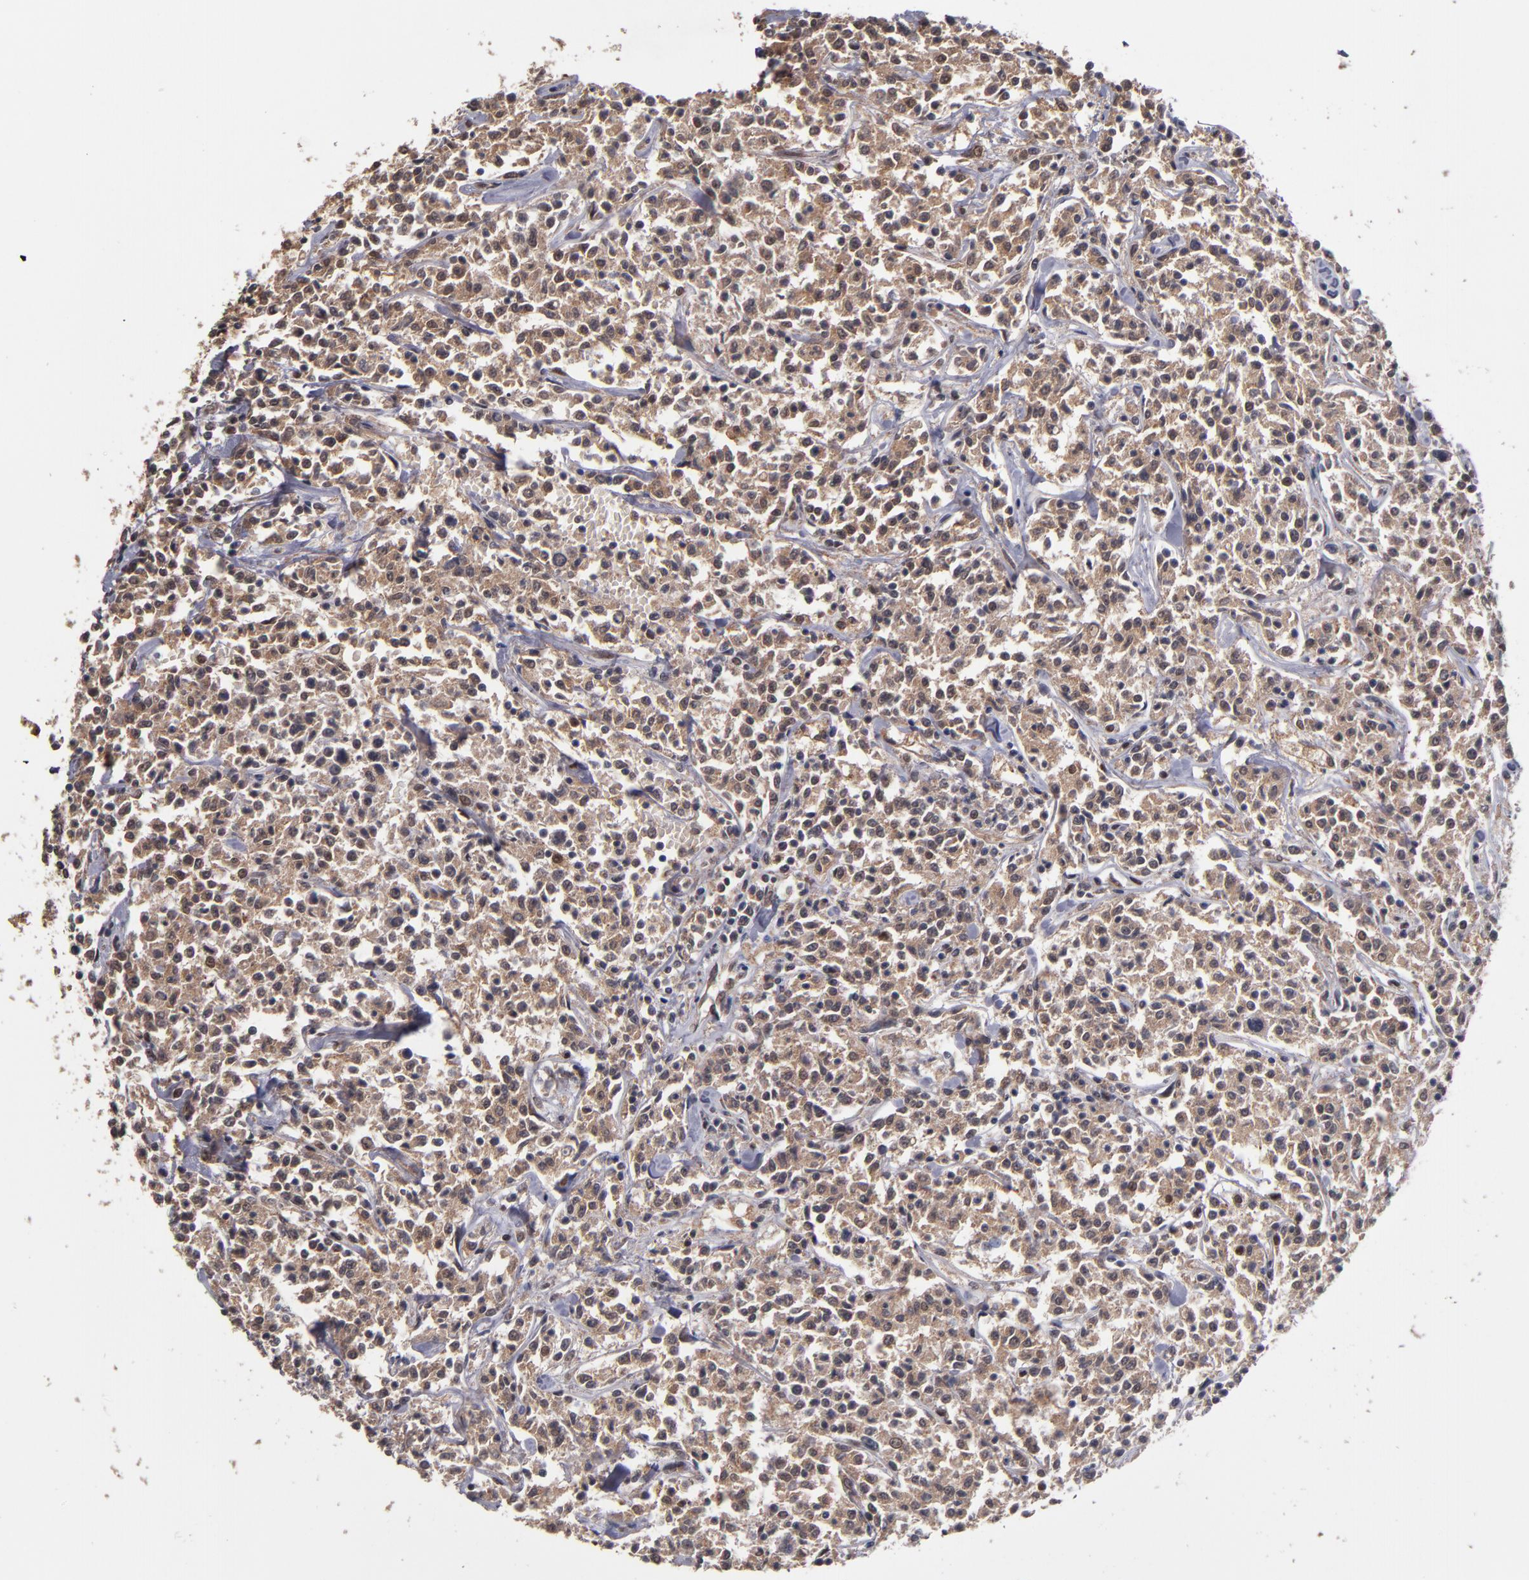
{"staining": {"intensity": "weak", "quantity": ">75%", "location": "cytoplasmic/membranous"}, "tissue": "lymphoma", "cell_type": "Tumor cells", "image_type": "cancer", "snomed": [{"axis": "morphology", "description": "Malignant lymphoma, non-Hodgkin's type, Low grade"}, {"axis": "topography", "description": "Small intestine"}], "caption": "Tumor cells demonstrate low levels of weak cytoplasmic/membranous expression in approximately >75% of cells in human malignant lymphoma, non-Hodgkin's type (low-grade). (Brightfield microscopy of DAB IHC at high magnification).", "gene": "CUL5", "patient": {"sex": "female", "age": 59}}